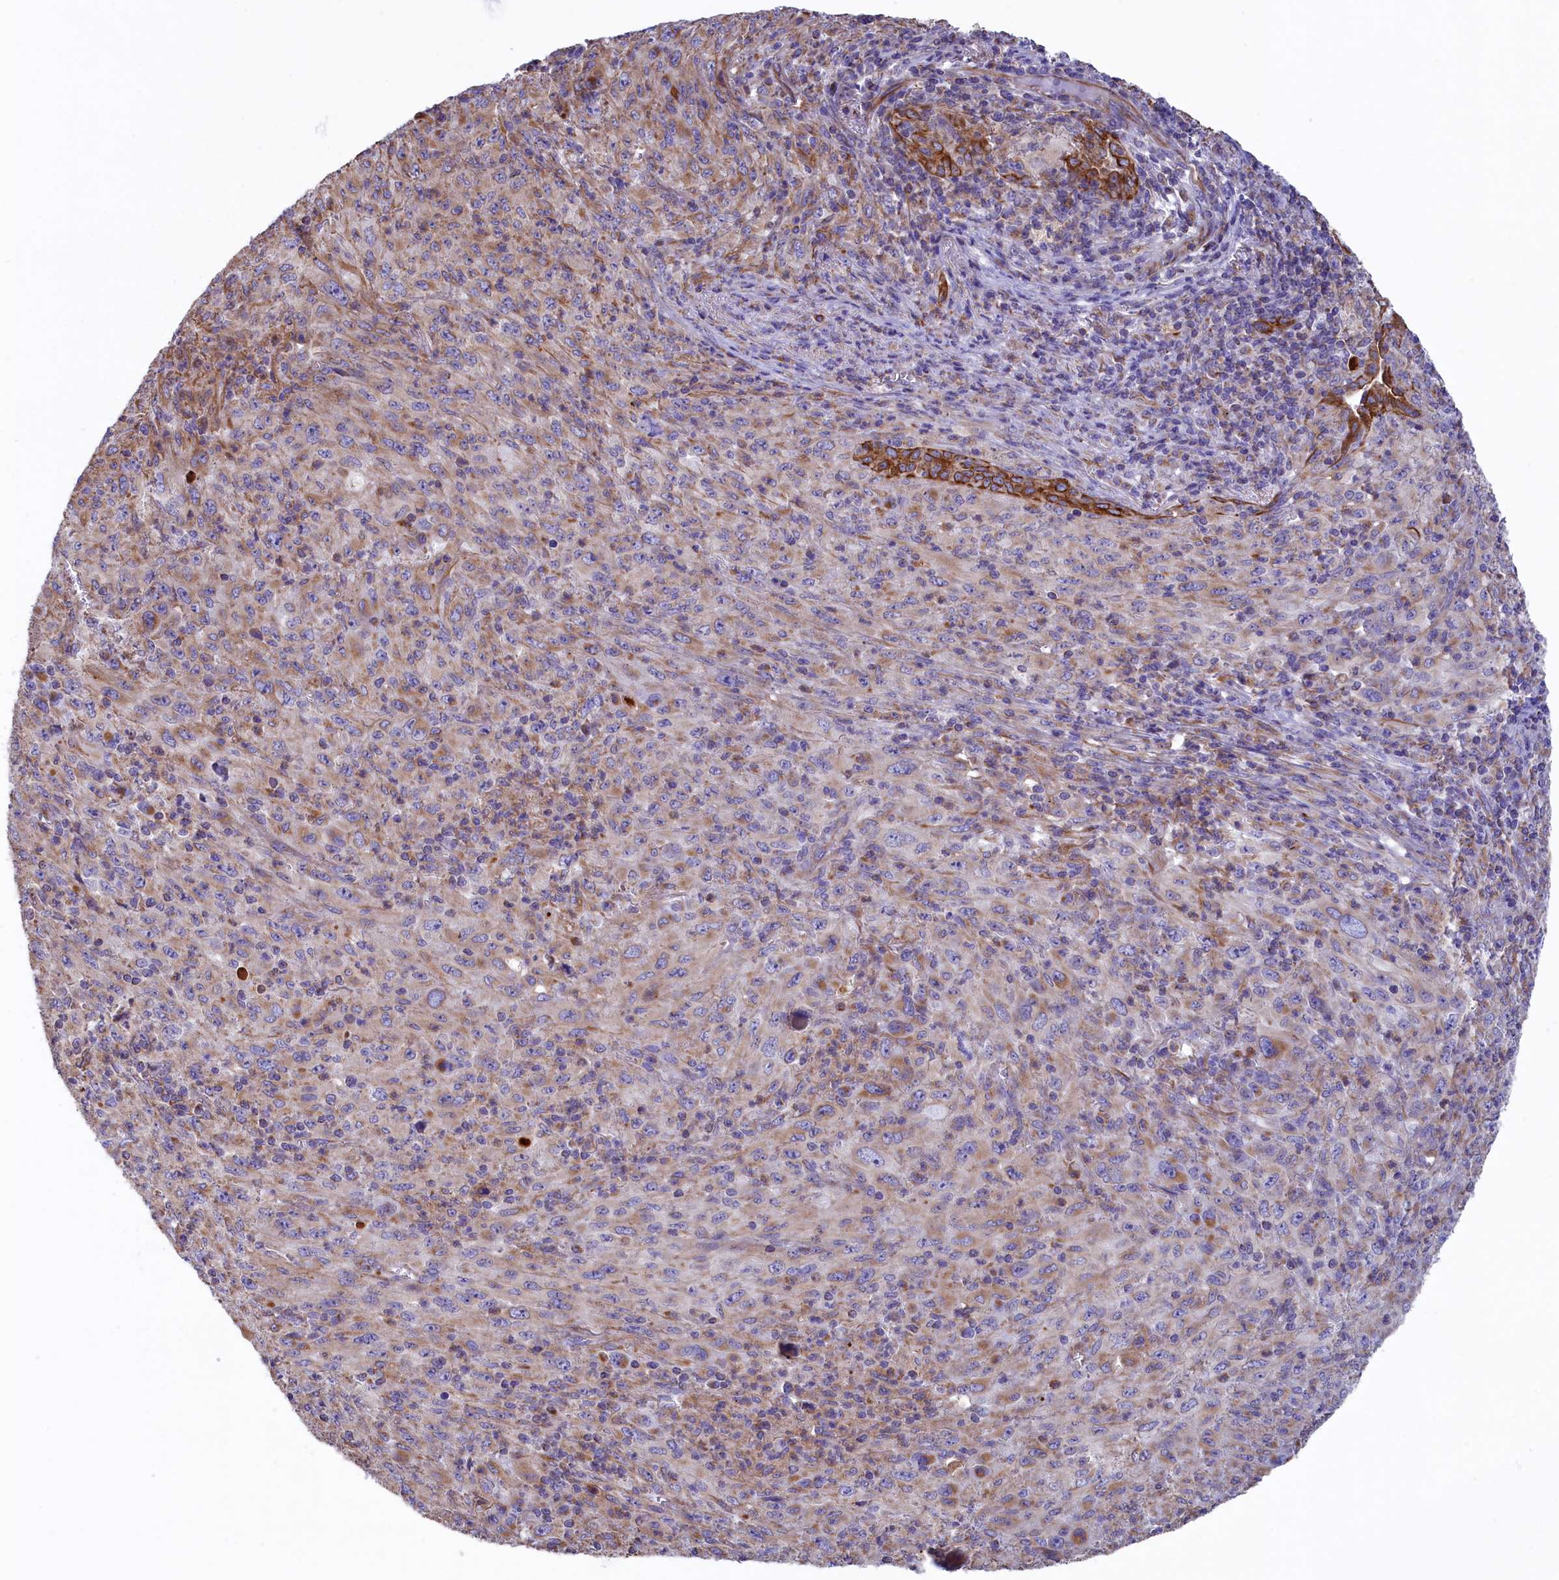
{"staining": {"intensity": "moderate", "quantity": "25%-75%", "location": "cytoplasmic/membranous"}, "tissue": "melanoma", "cell_type": "Tumor cells", "image_type": "cancer", "snomed": [{"axis": "morphology", "description": "Malignant melanoma, Metastatic site"}, {"axis": "topography", "description": "Skin"}], "caption": "Melanoma tissue reveals moderate cytoplasmic/membranous staining in about 25%-75% of tumor cells, visualized by immunohistochemistry.", "gene": "GATB", "patient": {"sex": "female", "age": 56}}